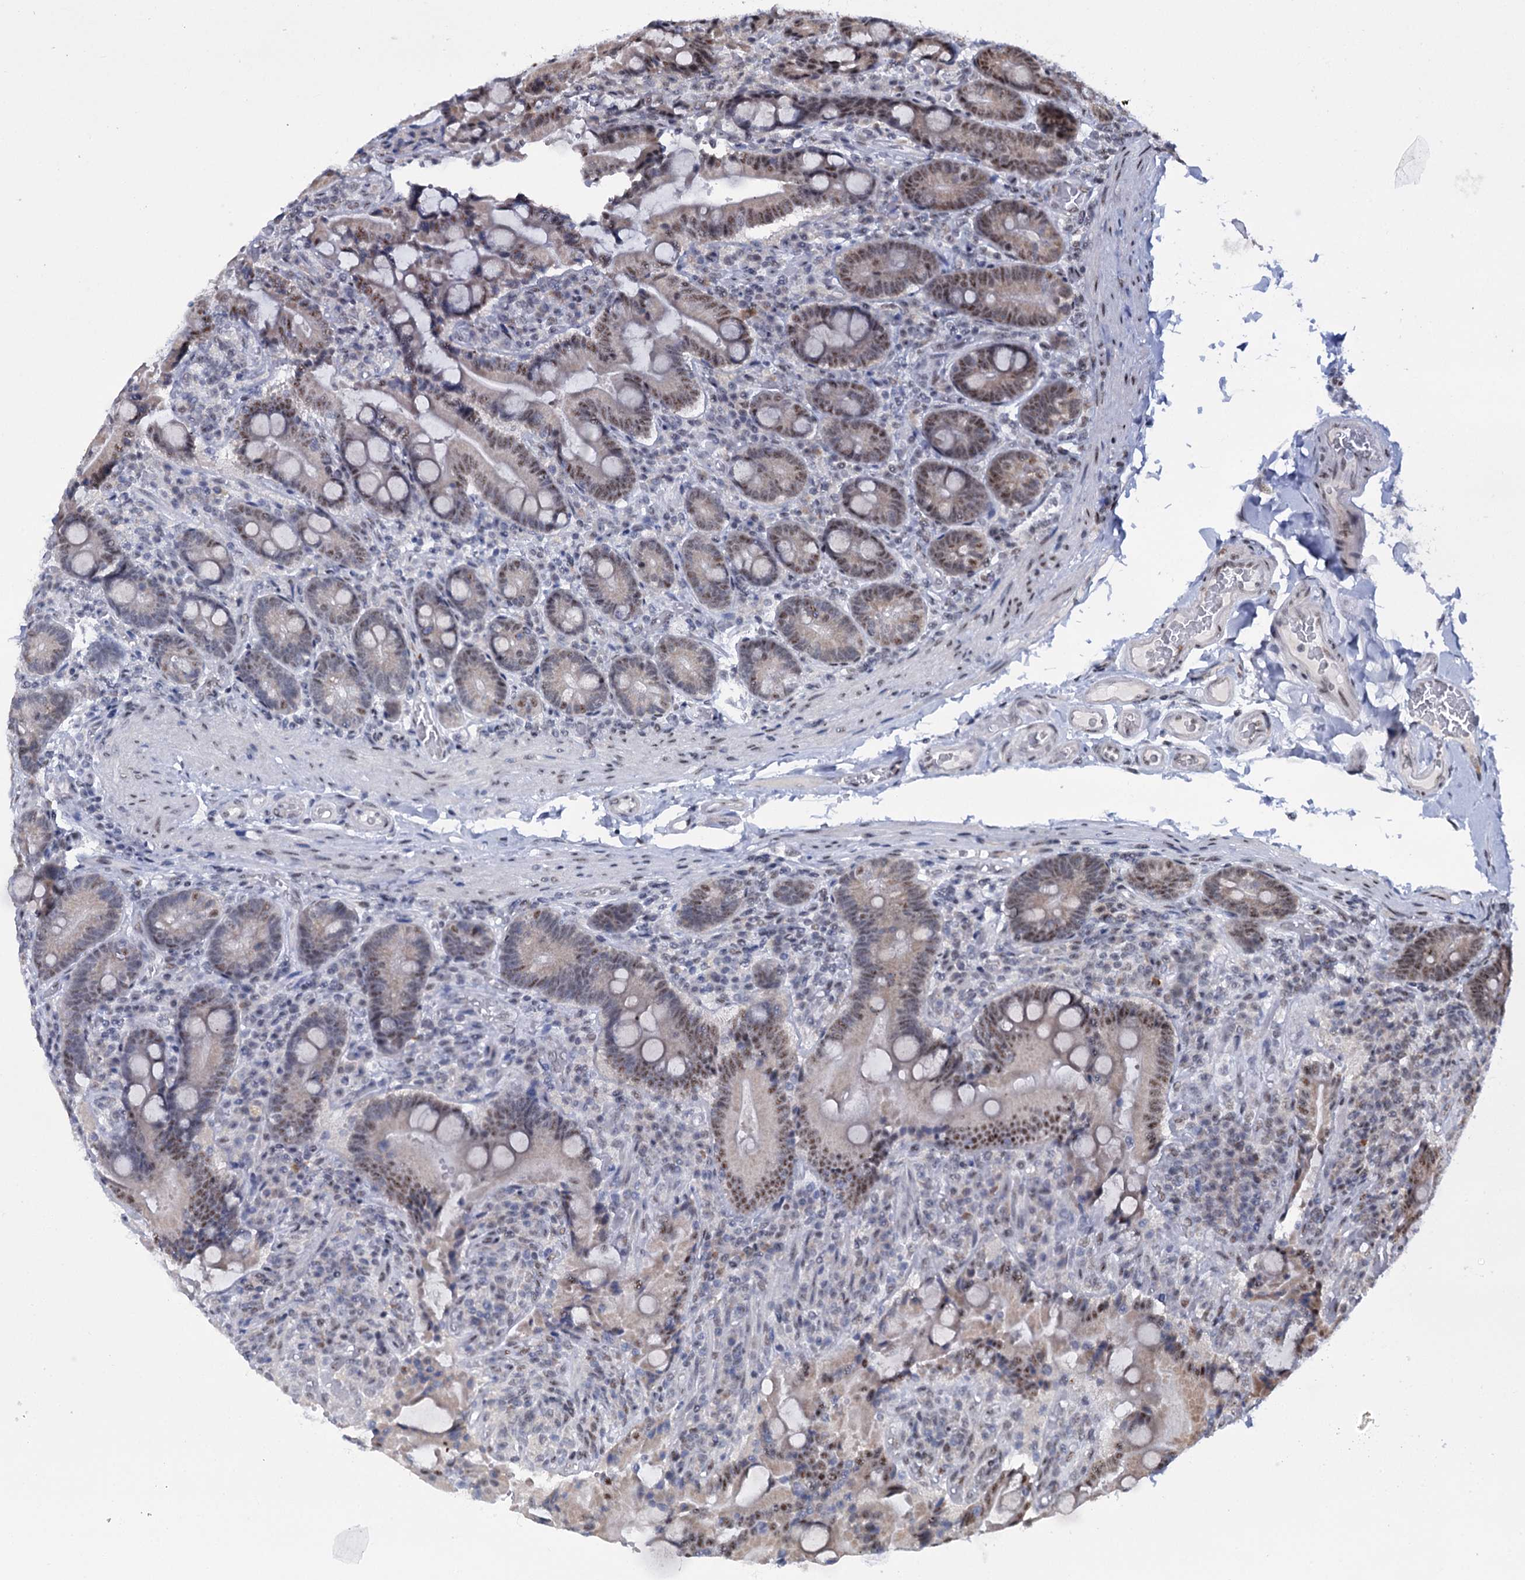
{"staining": {"intensity": "moderate", "quantity": "25%-75%", "location": "nuclear"}, "tissue": "duodenum", "cell_type": "Glandular cells", "image_type": "normal", "snomed": [{"axis": "morphology", "description": "Normal tissue, NOS"}, {"axis": "topography", "description": "Duodenum"}], "caption": "A brown stain highlights moderate nuclear staining of a protein in glandular cells of benign duodenum. The staining was performed using DAB to visualize the protein expression in brown, while the nuclei were stained in blue with hematoxylin (Magnification: 20x).", "gene": "SREK1", "patient": {"sex": "female", "age": 62}}